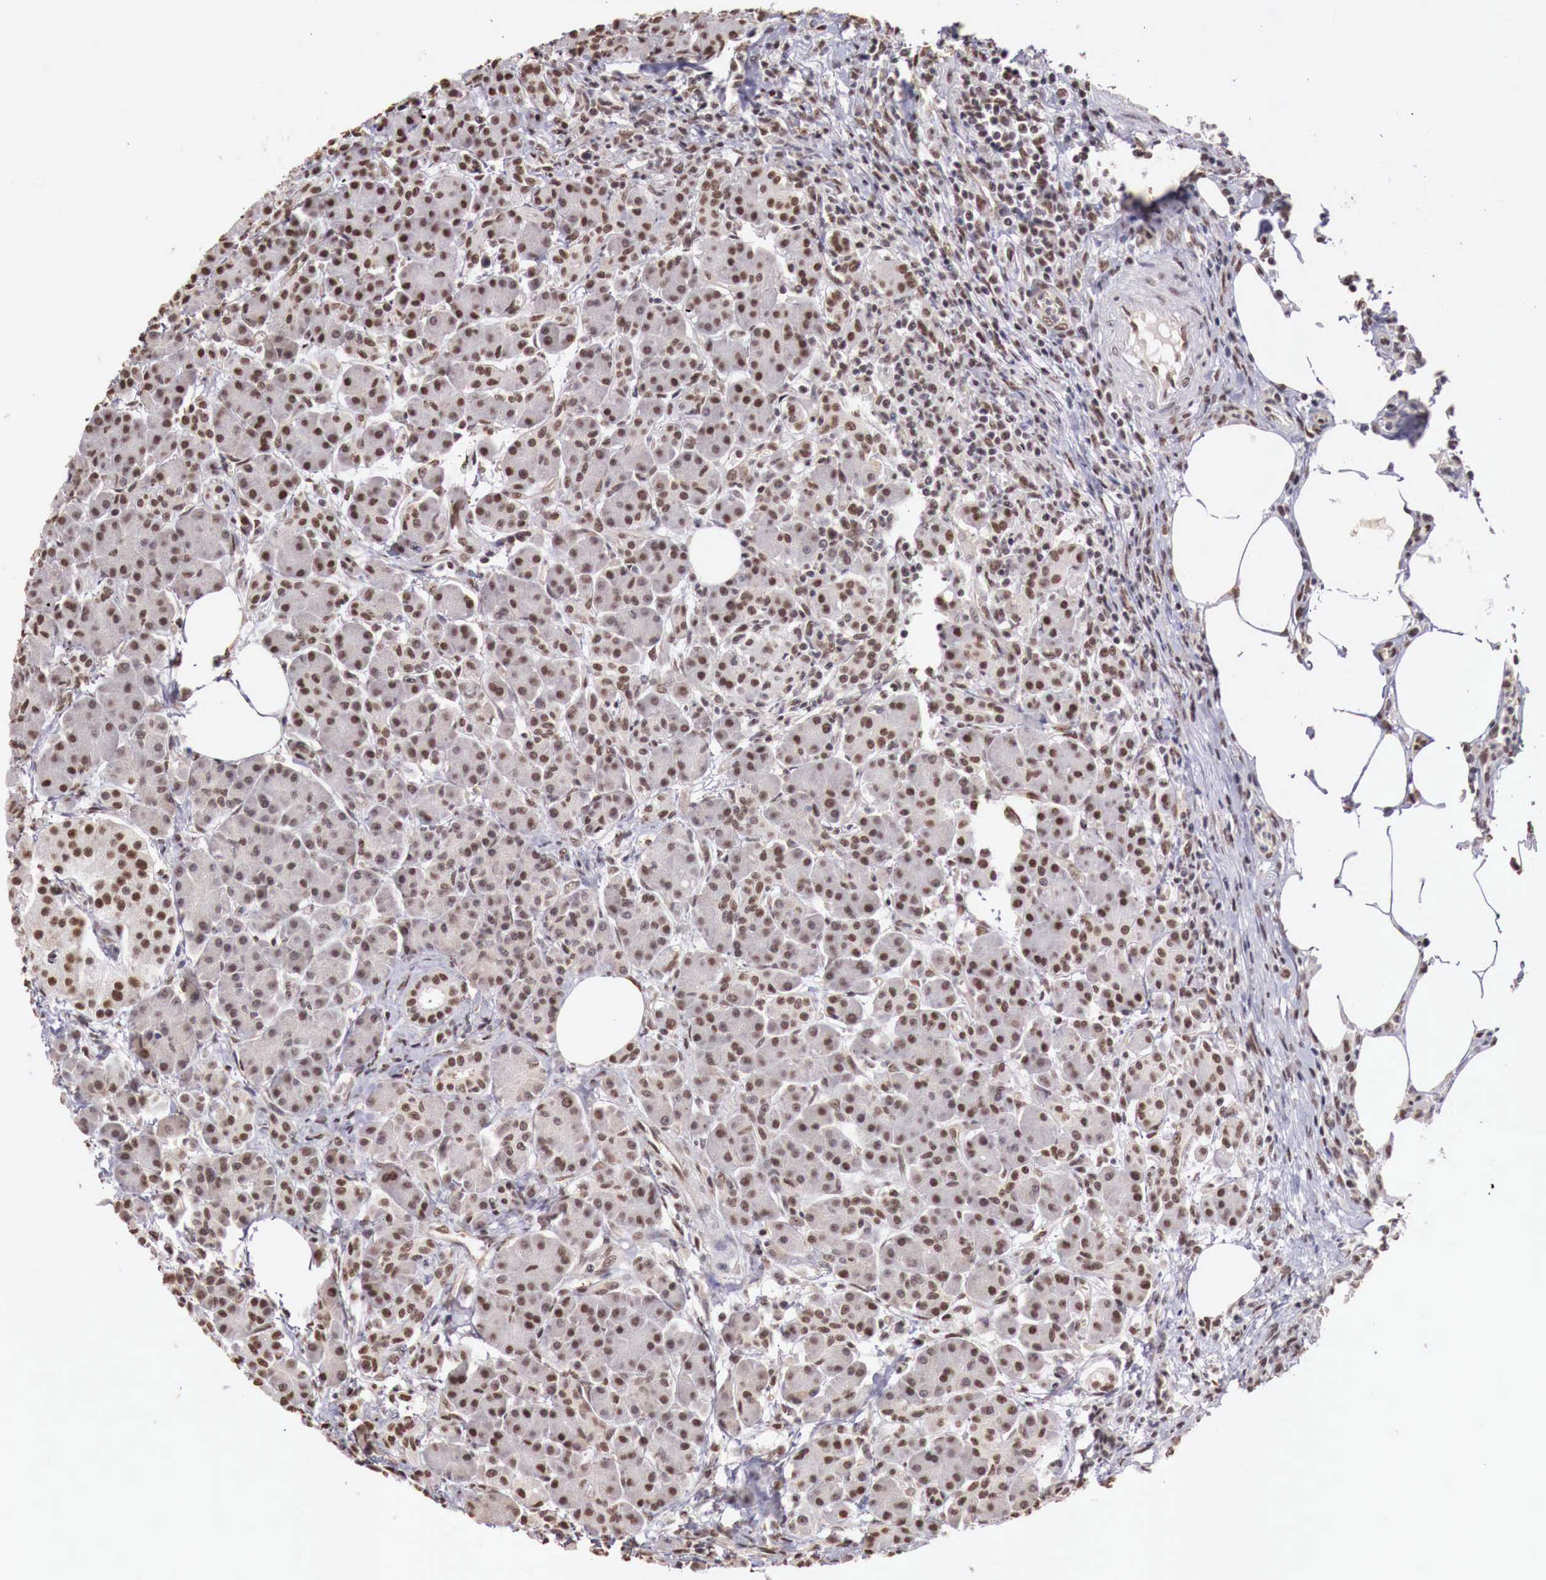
{"staining": {"intensity": "strong", "quantity": ">75%", "location": "cytoplasmic/membranous,nuclear"}, "tissue": "pancreas", "cell_type": "Exocrine glandular cells", "image_type": "normal", "snomed": [{"axis": "morphology", "description": "Normal tissue, NOS"}, {"axis": "topography", "description": "Pancreas"}], "caption": "This is an image of immunohistochemistry (IHC) staining of normal pancreas, which shows strong staining in the cytoplasmic/membranous,nuclear of exocrine glandular cells.", "gene": "FOXP2", "patient": {"sex": "female", "age": 73}}